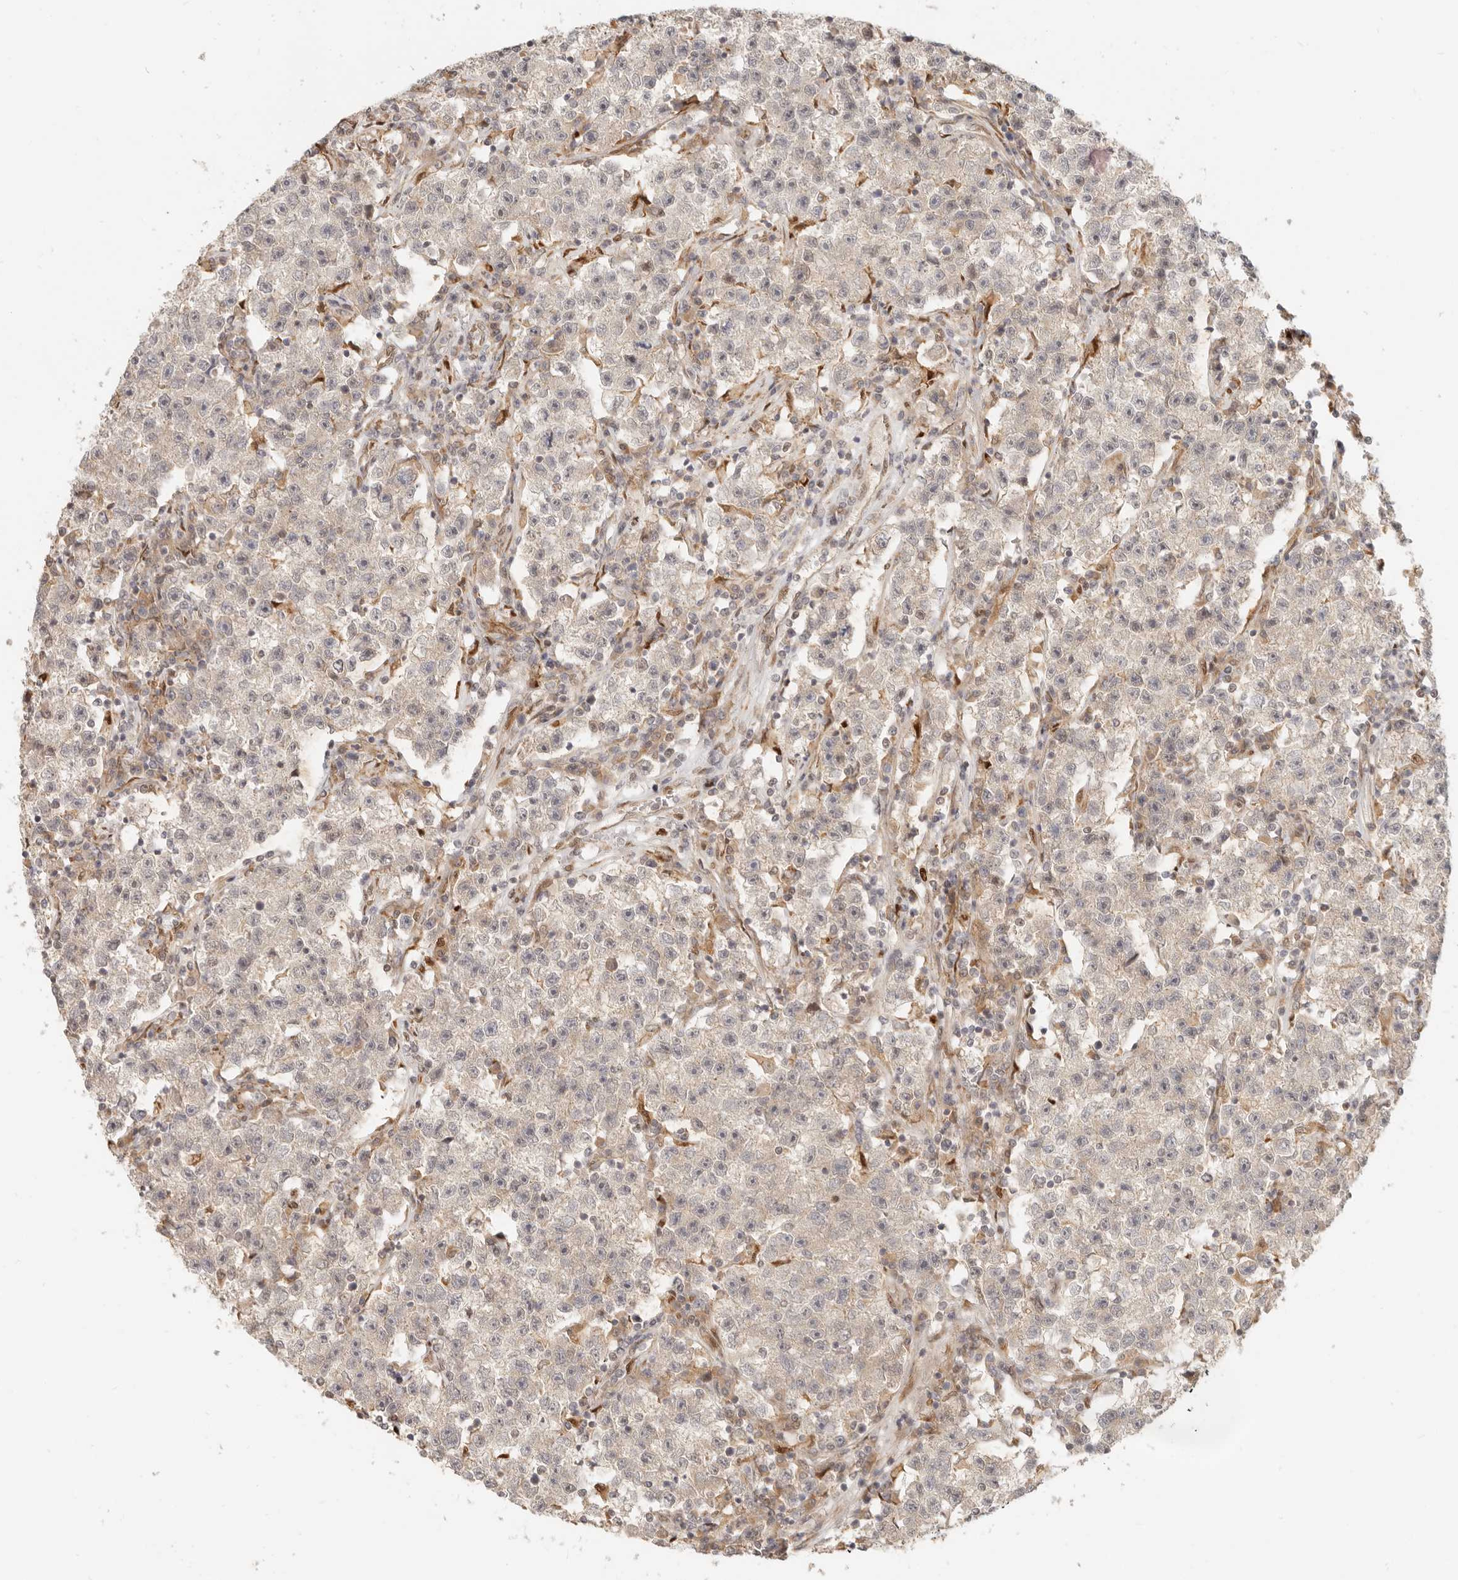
{"staining": {"intensity": "negative", "quantity": "none", "location": "none"}, "tissue": "testis cancer", "cell_type": "Tumor cells", "image_type": "cancer", "snomed": [{"axis": "morphology", "description": "Seminoma, NOS"}, {"axis": "topography", "description": "Testis"}], "caption": "A micrograph of testis cancer stained for a protein displays no brown staining in tumor cells.", "gene": "TUFT1", "patient": {"sex": "male", "age": 22}}